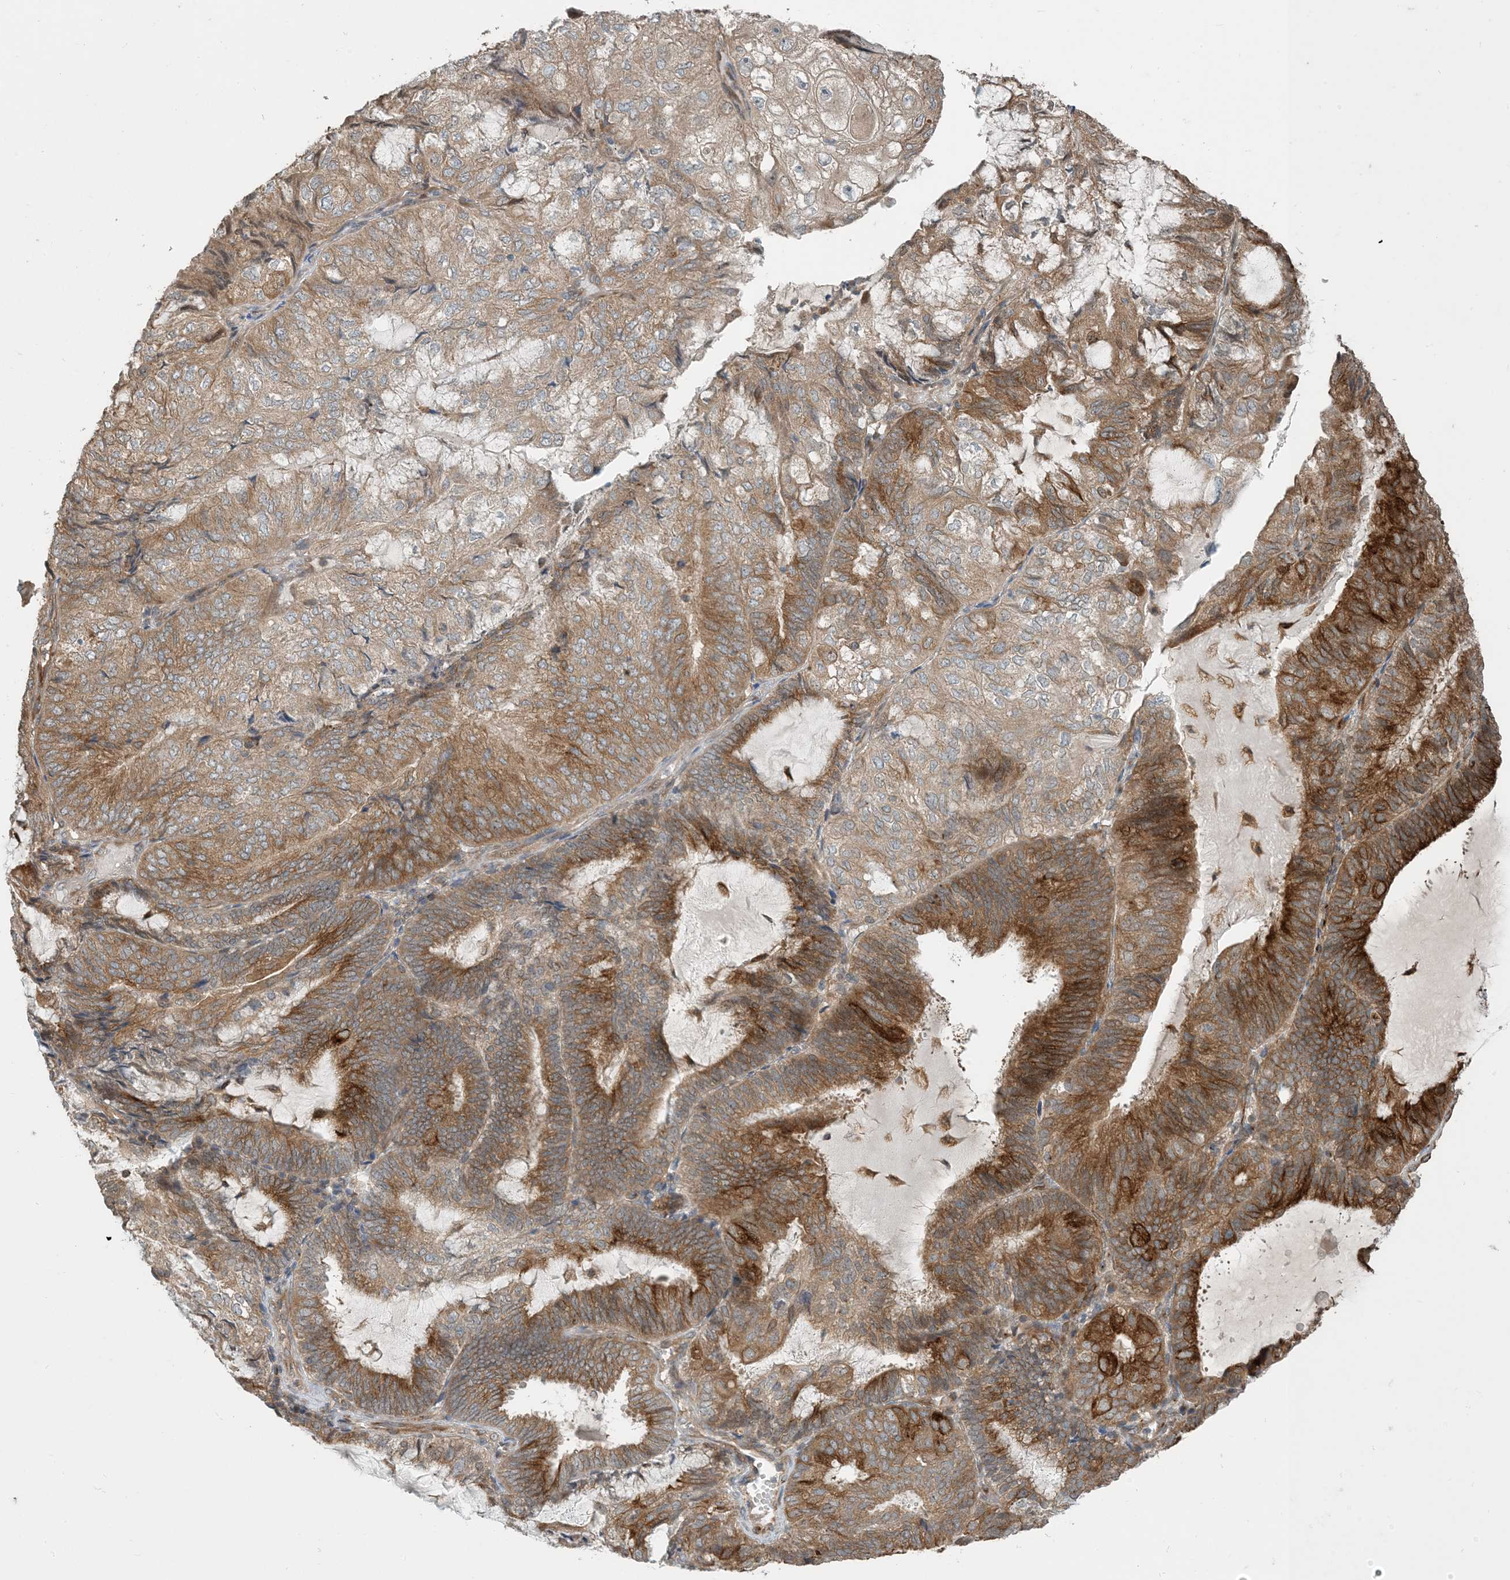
{"staining": {"intensity": "moderate", "quantity": ">75%", "location": "cytoplasmic/membranous"}, "tissue": "endometrial cancer", "cell_type": "Tumor cells", "image_type": "cancer", "snomed": [{"axis": "morphology", "description": "Adenocarcinoma, NOS"}, {"axis": "topography", "description": "Endometrium"}], "caption": "There is medium levels of moderate cytoplasmic/membranous staining in tumor cells of endometrial cancer (adenocarcinoma), as demonstrated by immunohistochemical staining (brown color).", "gene": "ZBTB3", "patient": {"sex": "female", "age": 81}}